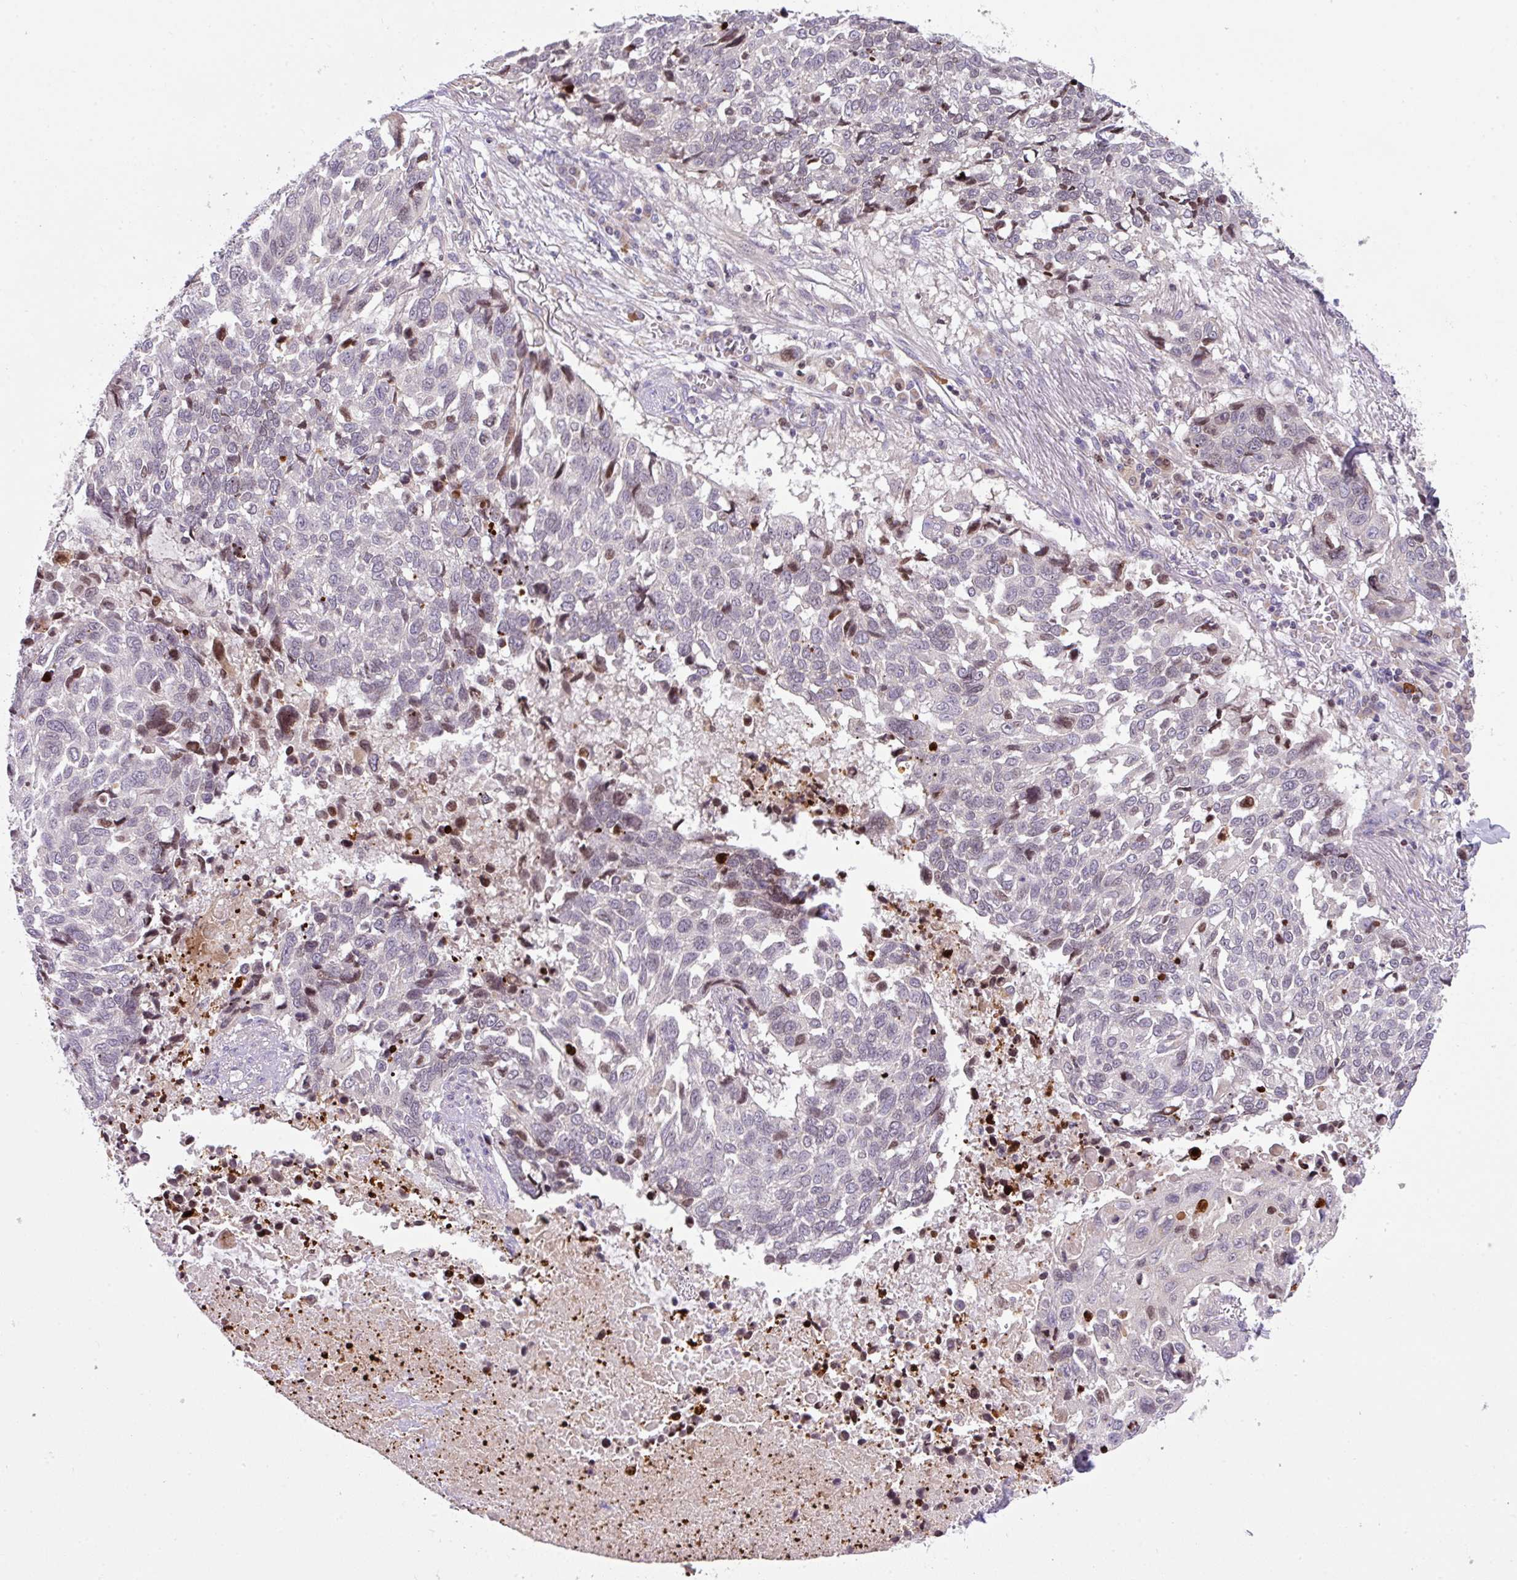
{"staining": {"intensity": "negative", "quantity": "none", "location": "none"}, "tissue": "lung cancer", "cell_type": "Tumor cells", "image_type": "cancer", "snomed": [{"axis": "morphology", "description": "Squamous cell carcinoma, NOS"}, {"axis": "topography", "description": "Lung"}], "caption": "This is a image of IHC staining of lung cancer (squamous cell carcinoma), which shows no staining in tumor cells.", "gene": "ZNF394", "patient": {"sex": "male", "age": 62}}